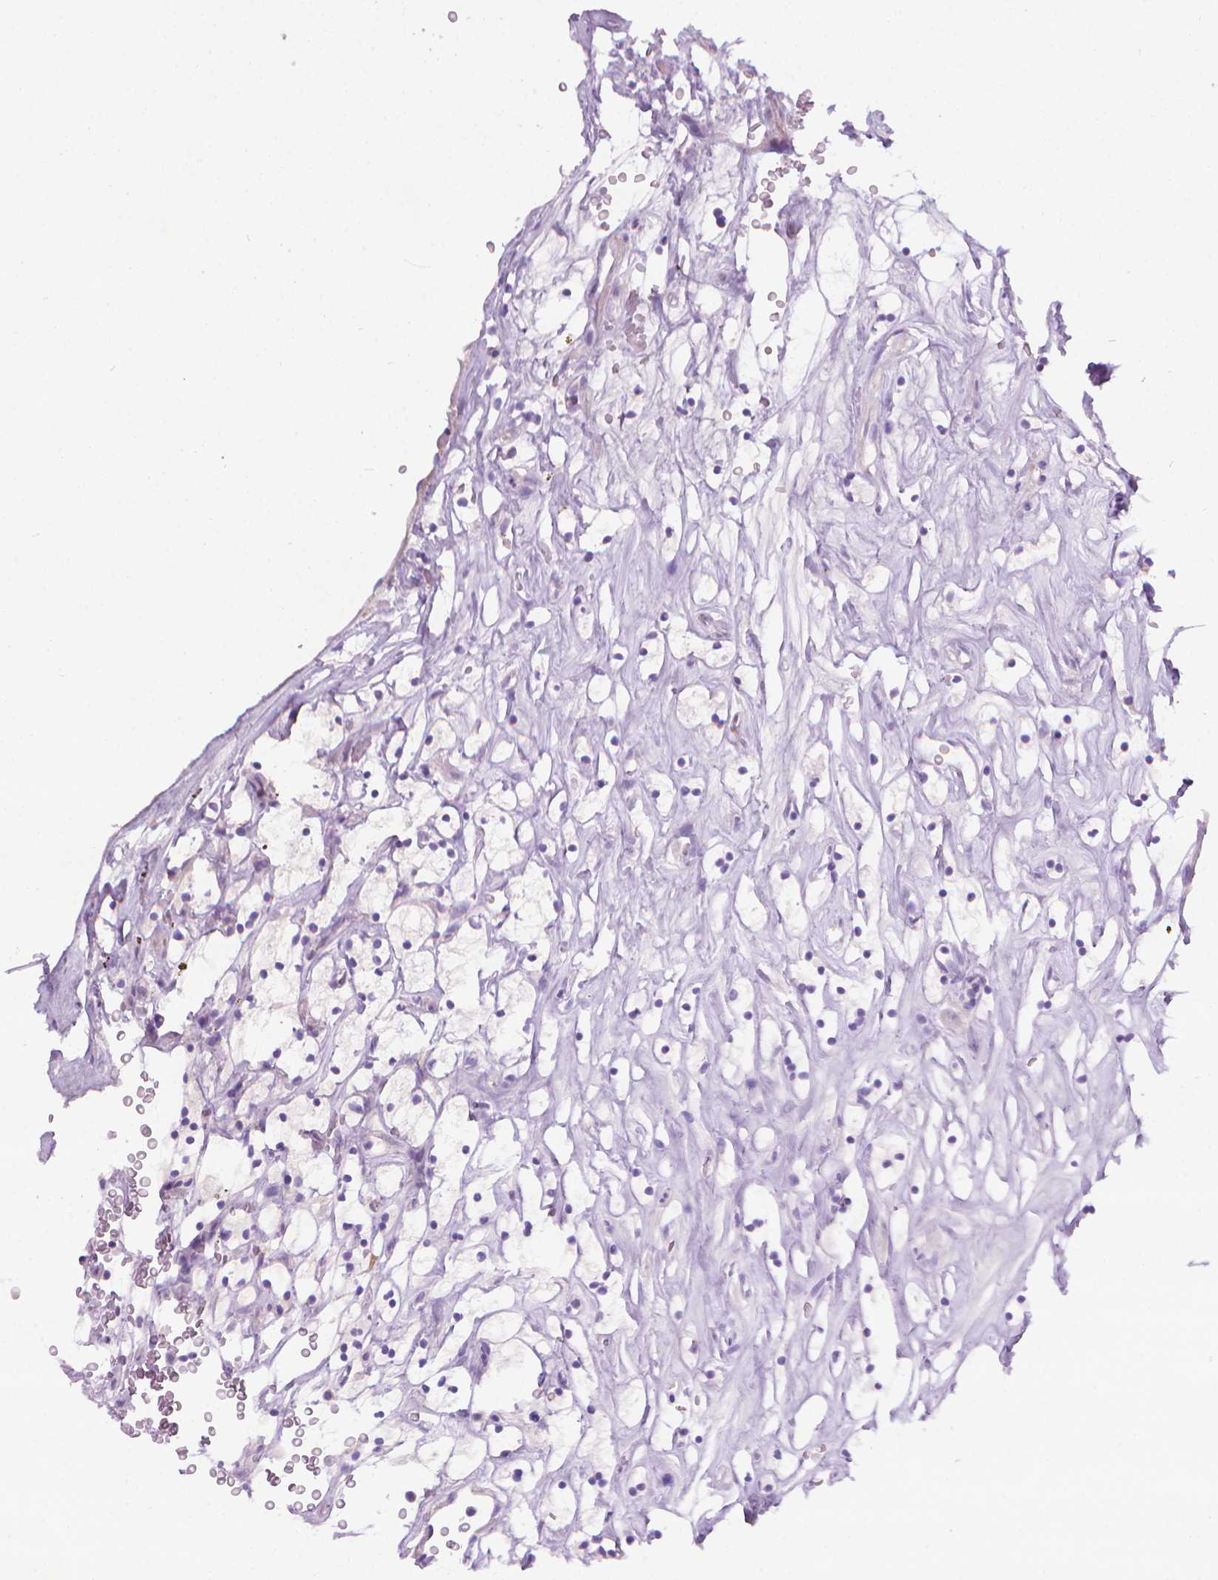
{"staining": {"intensity": "negative", "quantity": "none", "location": "none"}, "tissue": "renal cancer", "cell_type": "Tumor cells", "image_type": "cancer", "snomed": [{"axis": "morphology", "description": "Adenocarcinoma, NOS"}, {"axis": "topography", "description": "Kidney"}], "caption": "This micrograph is of renal adenocarcinoma stained with immunohistochemistry to label a protein in brown with the nuclei are counter-stained blue. There is no positivity in tumor cells.", "gene": "FASN", "patient": {"sex": "female", "age": 64}}